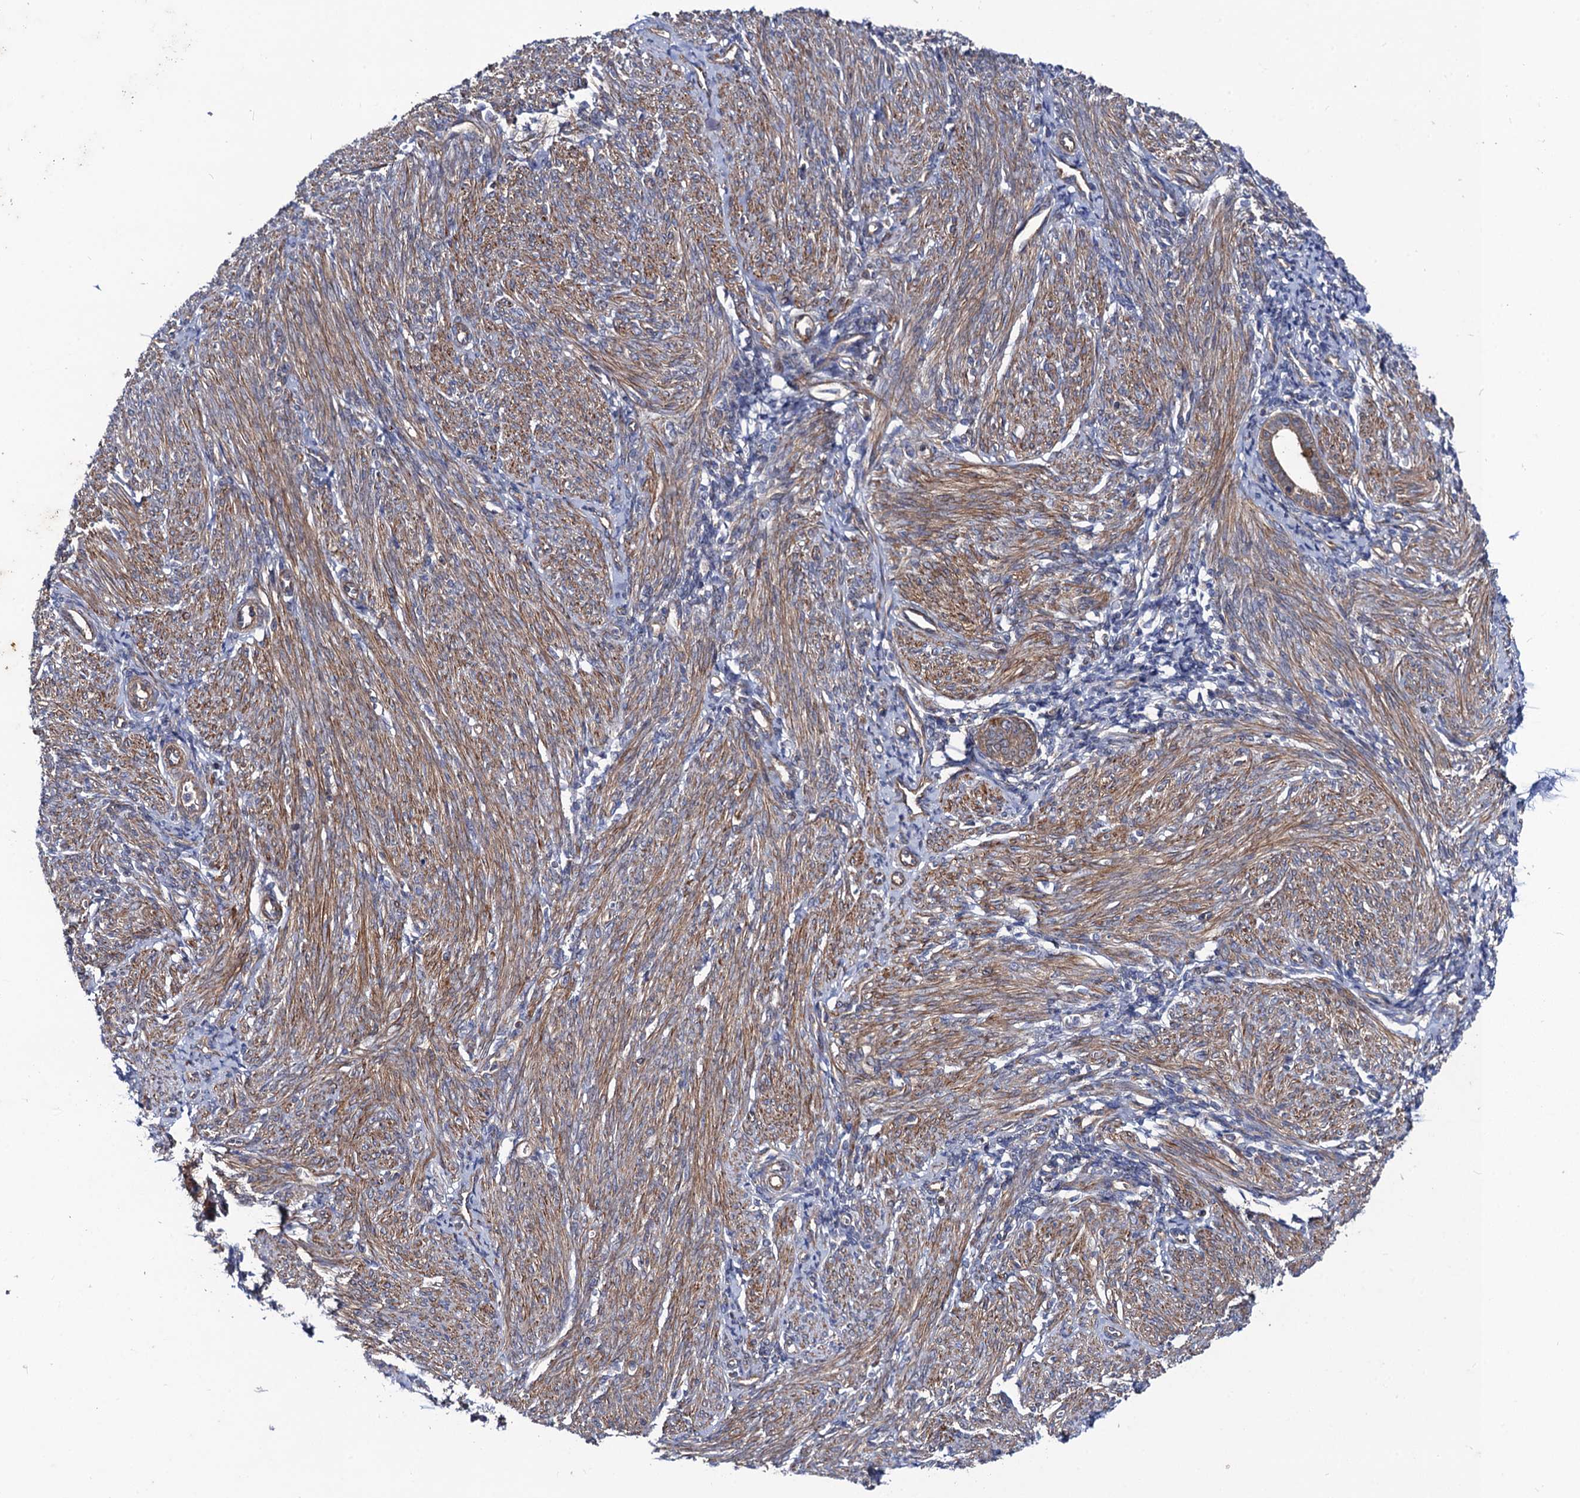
{"staining": {"intensity": "negative", "quantity": "none", "location": "none"}, "tissue": "endometrium", "cell_type": "Cells in endometrial stroma", "image_type": "normal", "snomed": [{"axis": "morphology", "description": "Normal tissue, NOS"}, {"axis": "topography", "description": "Endometrium"}], "caption": "The immunohistochemistry (IHC) histopathology image has no significant staining in cells in endometrial stroma of endometrium. The staining is performed using DAB (3,3'-diaminobenzidine) brown chromogen with nuclei counter-stained in using hematoxylin.", "gene": "DYDC1", "patient": {"sex": "female", "age": 77}}